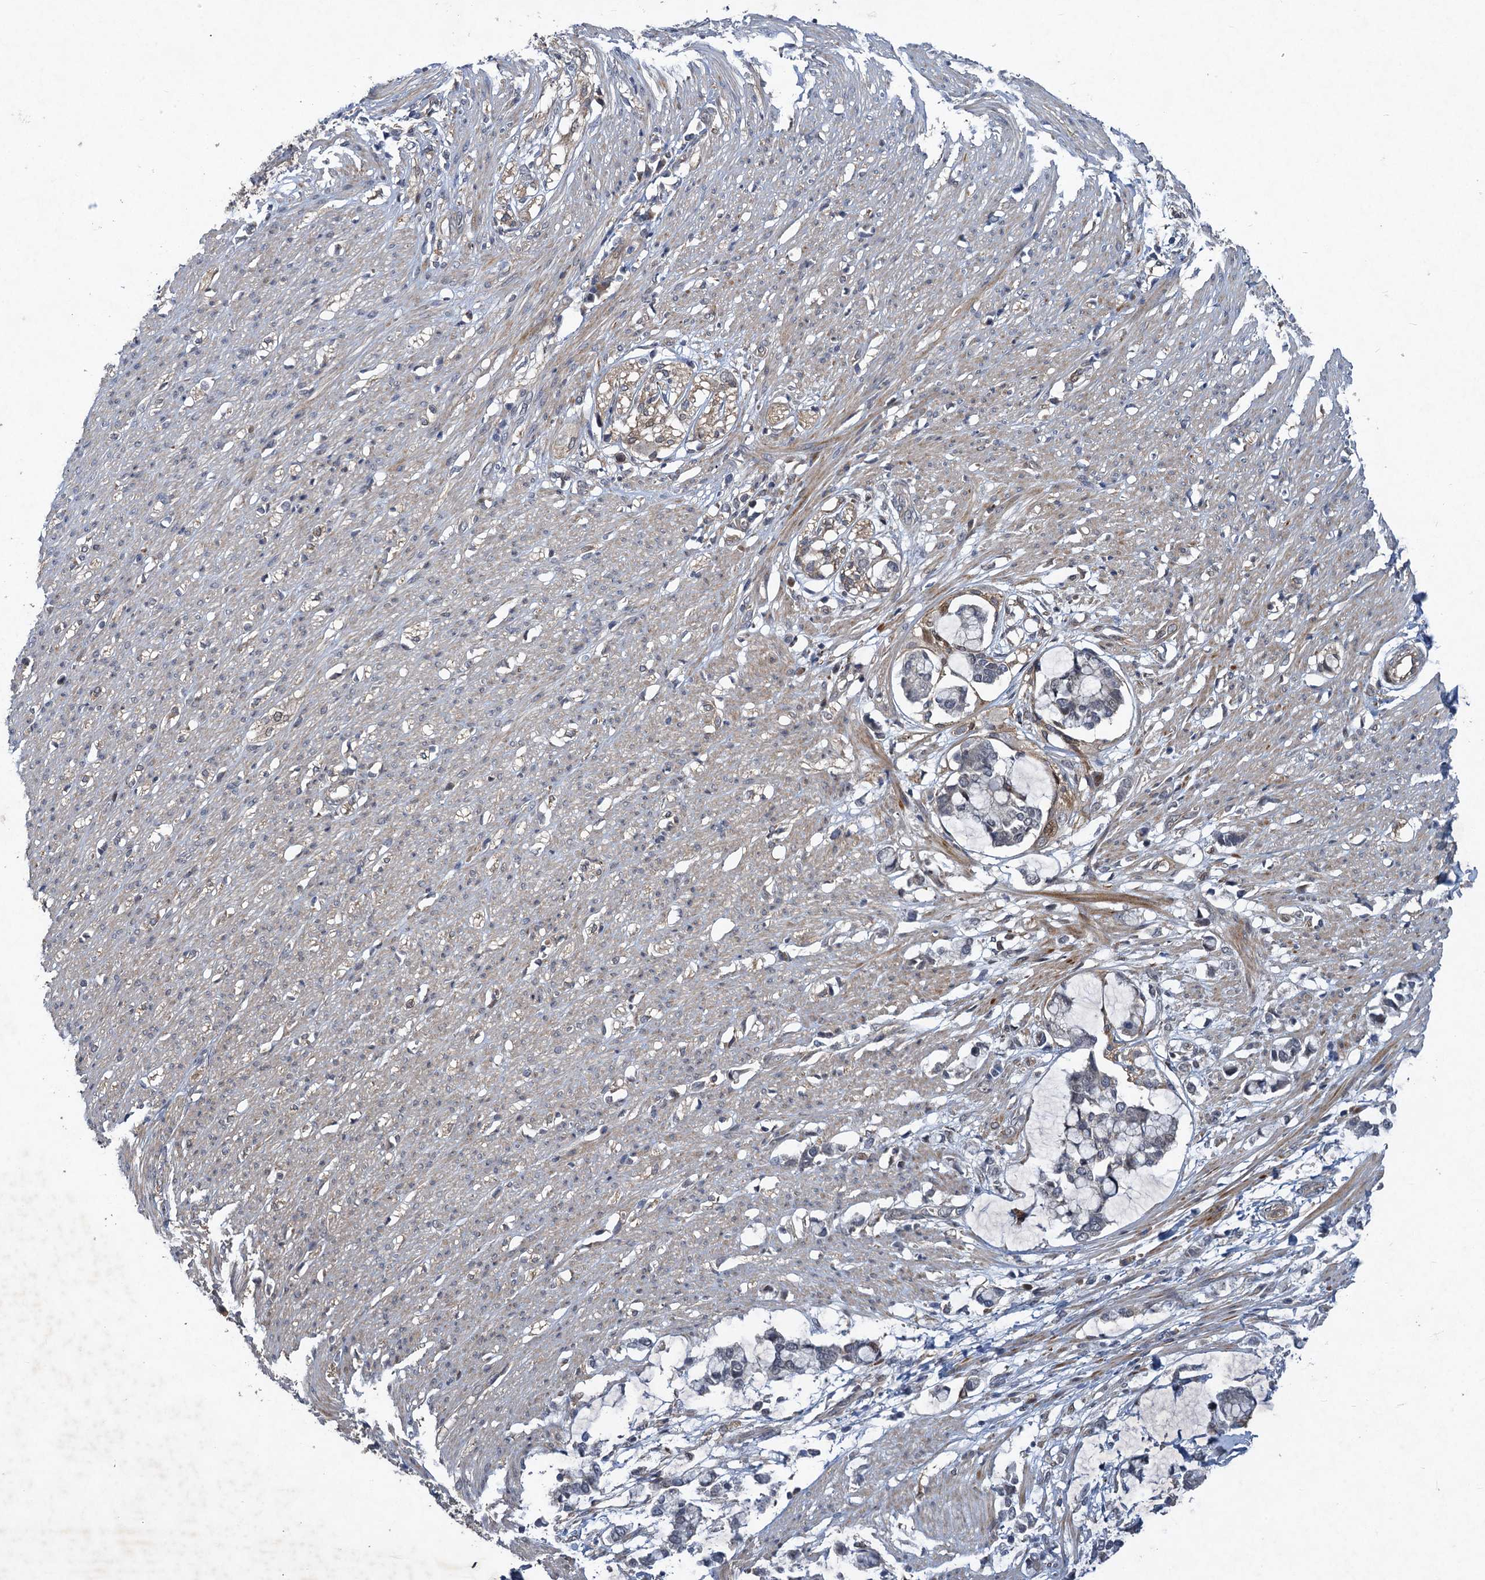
{"staining": {"intensity": "weak", "quantity": "25%-75%", "location": "cytoplasmic/membranous"}, "tissue": "smooth muscle", "cell_type": "Smooth muscle cells", "image_type": "normal", "snomed": [{"axis": "morphology", "description": "Normal tissue, NOS"}, {"axis": "morphology", "description": "Adenocarcinoma, NOS"}, {"axis": "topography", "description": "Colon"}, {"axis": "topography", "description": "Peripheral nerve tissue"}], "caption": "Immunohistochemical staining of benign smooth muscle displays low levels of weak cytoplasmic/membranous expression in approximately 25%-75% of smooth muscle cells. Nuclei are stained in blue.", "gene": "NUDT22", "patient": {"sex": "male", "age": 14}}